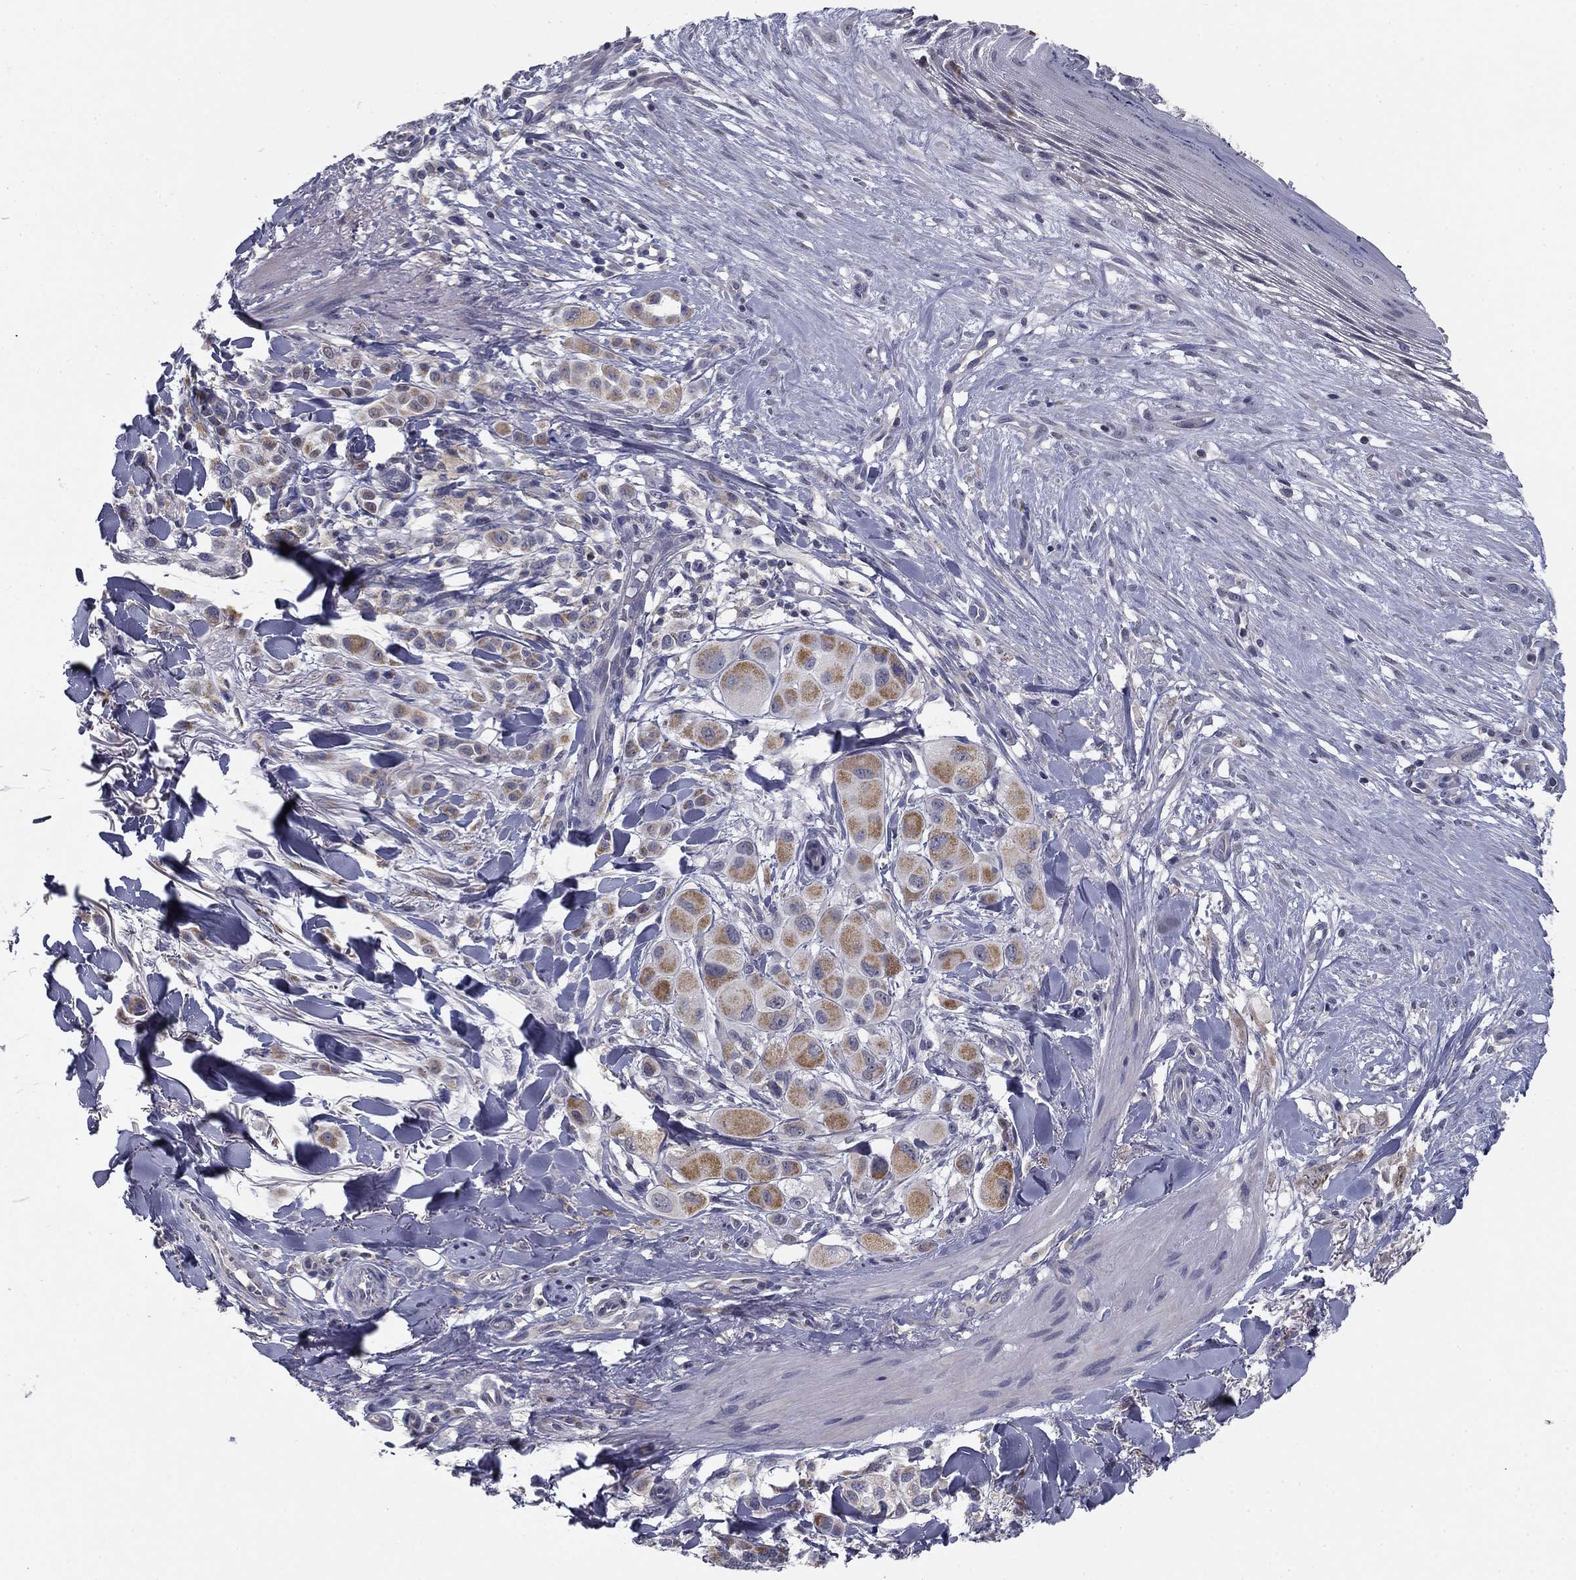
{"staining": {"intensity": "moderate", "quantity": "25%-75%", "location": "cytoplasmic/membranous"}, "tissue": "melanoma", "cell_type": "Tumor cells", "image_type": "cancer", "snomed": [{"axis": "morphology", "description": "Malignant melanoma, NOS"}, {"axis": "topography", "description": "Skin"}], "caption": "This micrograph demonstrates immunohistochemistry (IHC) staining of malignant melanoma, with medium moderate cytoplasmic/membranous staining in approximately 25%-75% of tumor cells.", "gene": "SLC2A9", "patient": {"sex": "male", "age": 57}}